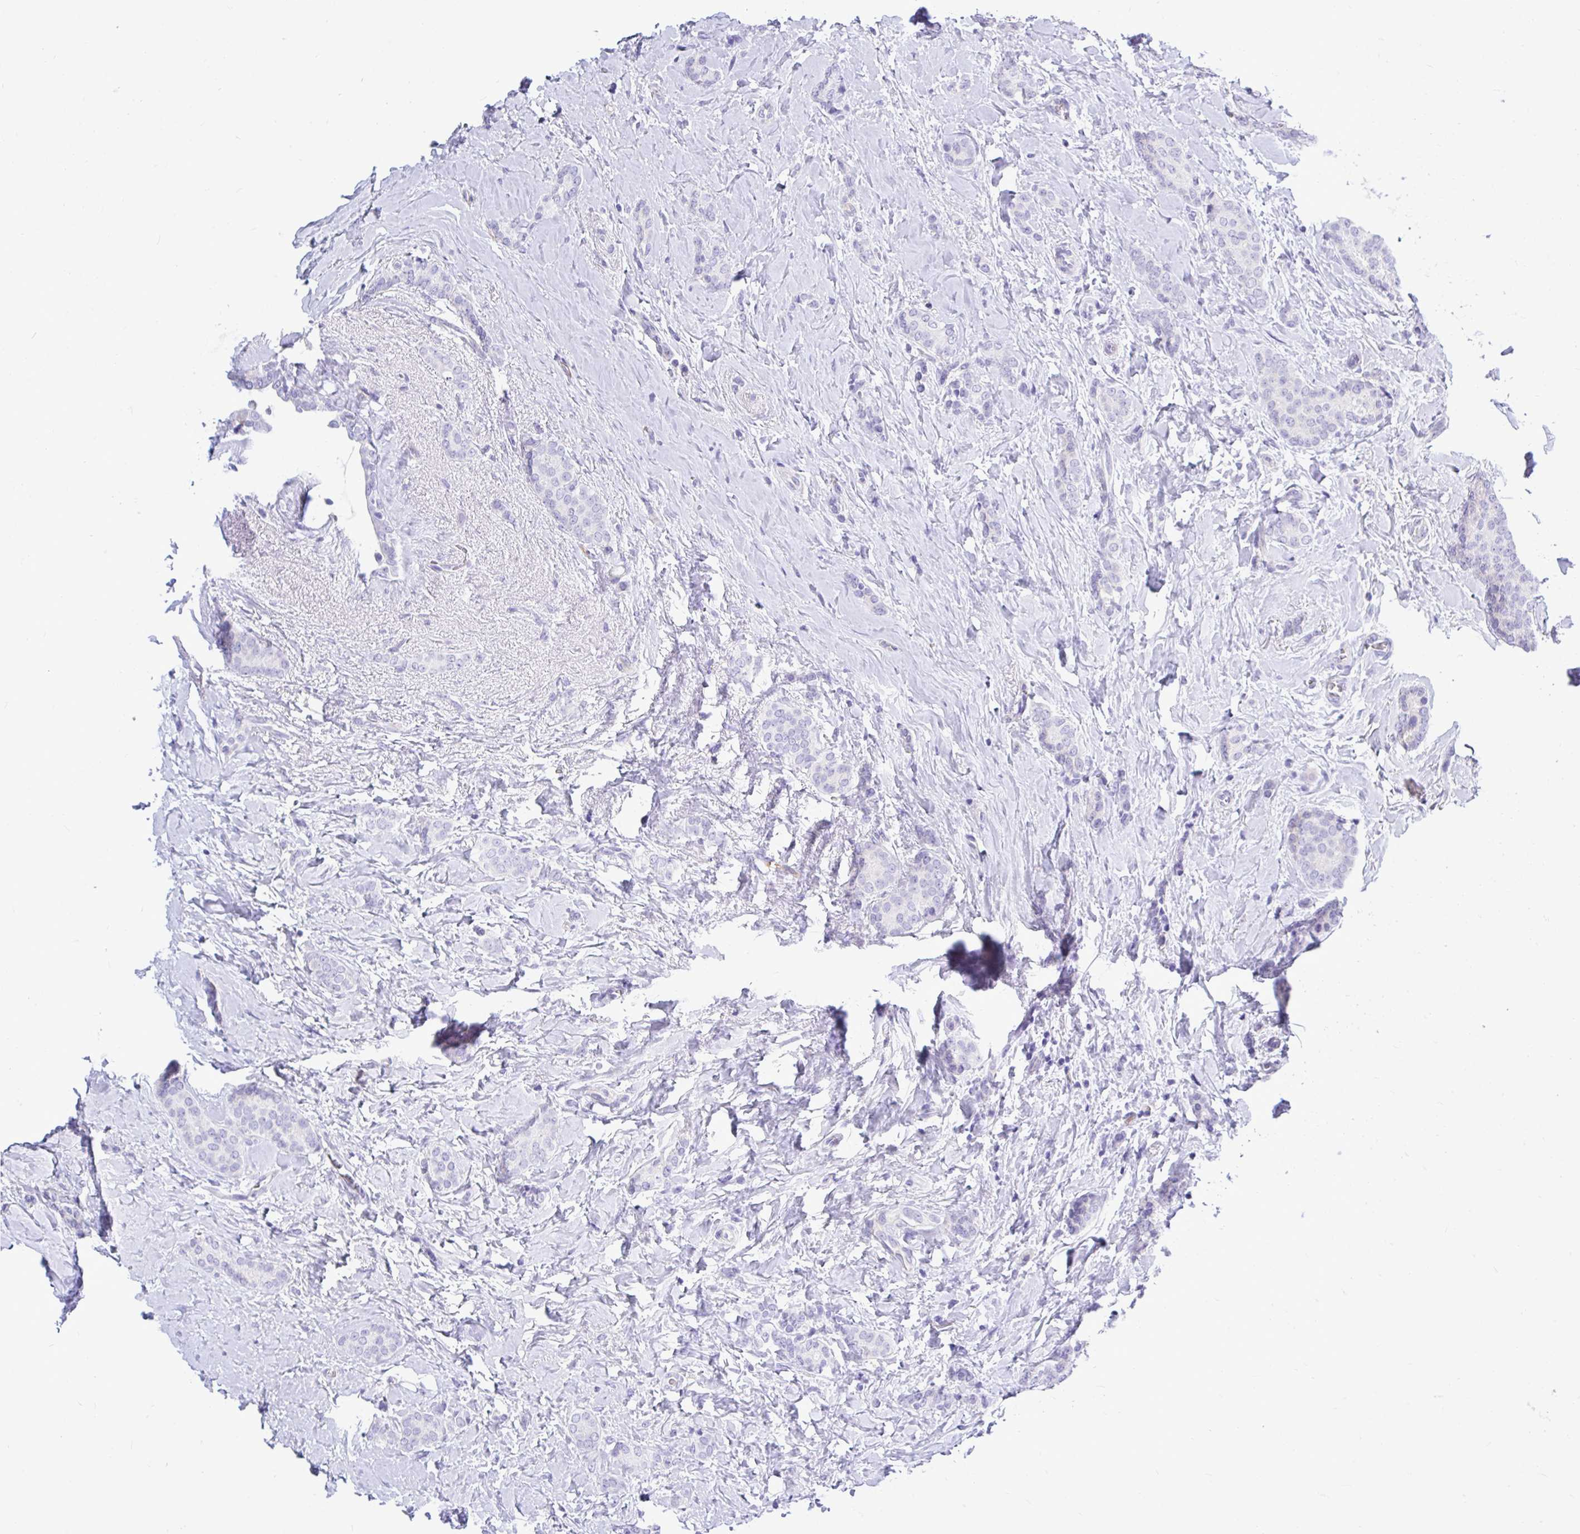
{"staining": {"intensity": "negative", "quantity": "none", "location": "none"}, "tissue": "breast cancer", "cell_type": "Tumor cells", "image_type": "cancer", "snomed": [{"axis": "morphology", "description": "Normal tissue, NOS"}, {"axis": "morphology", "description": "Duct carcinoma"}, {"axis": "topography", "description": "Breast"}], "caption": "Immunohistochemistry (IHC) micrograph of human breast intraductal carcinoma stained for a protein (brown), which demonstrates no expression in tumor cells. (DAB immunohistochemistry (IHC) visualized using brightfield microscopy, high magnification).", "gene": "ABCG2", "patient": {"sex": "female", "age": 77}}